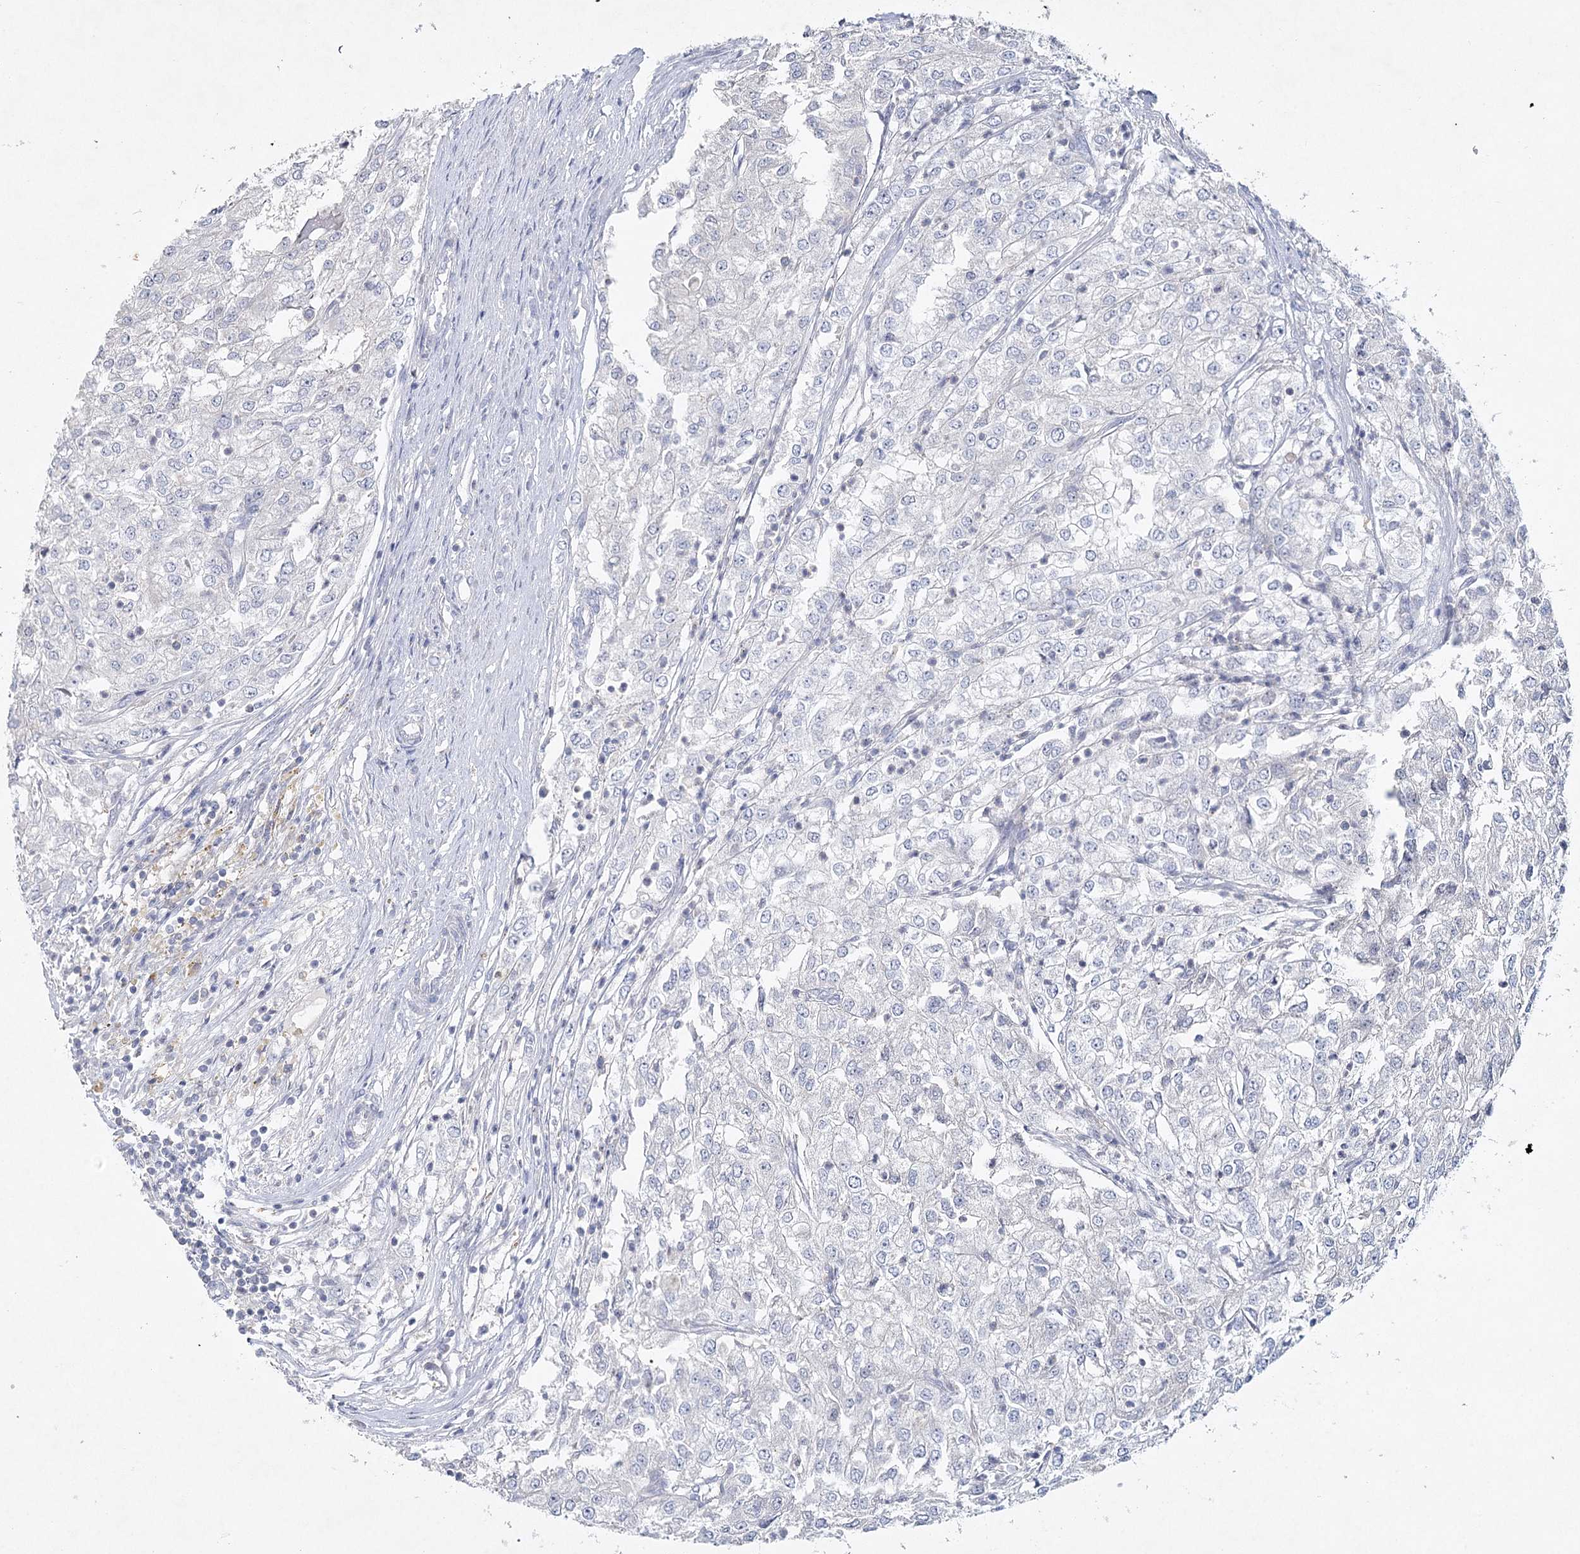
{"staining": {"intensity": "negative", "quantity": "none", "location": "none"}, "tissue": "renal cancer", "cell_type": "Tumor cells", "image_type": "cancer", "snomed": [{"axis": "morphology", "description": "Adenocarcinoma, NOS"}, {"axis": "topography", "description": "Kidney"}], "caption": "Immunohistochemical staining of adenocarcinoma (renal) shows no significant positivity in tumor cells.", "gene": "MAP3K13", "patient": {"sex": "female", "age": 54}}